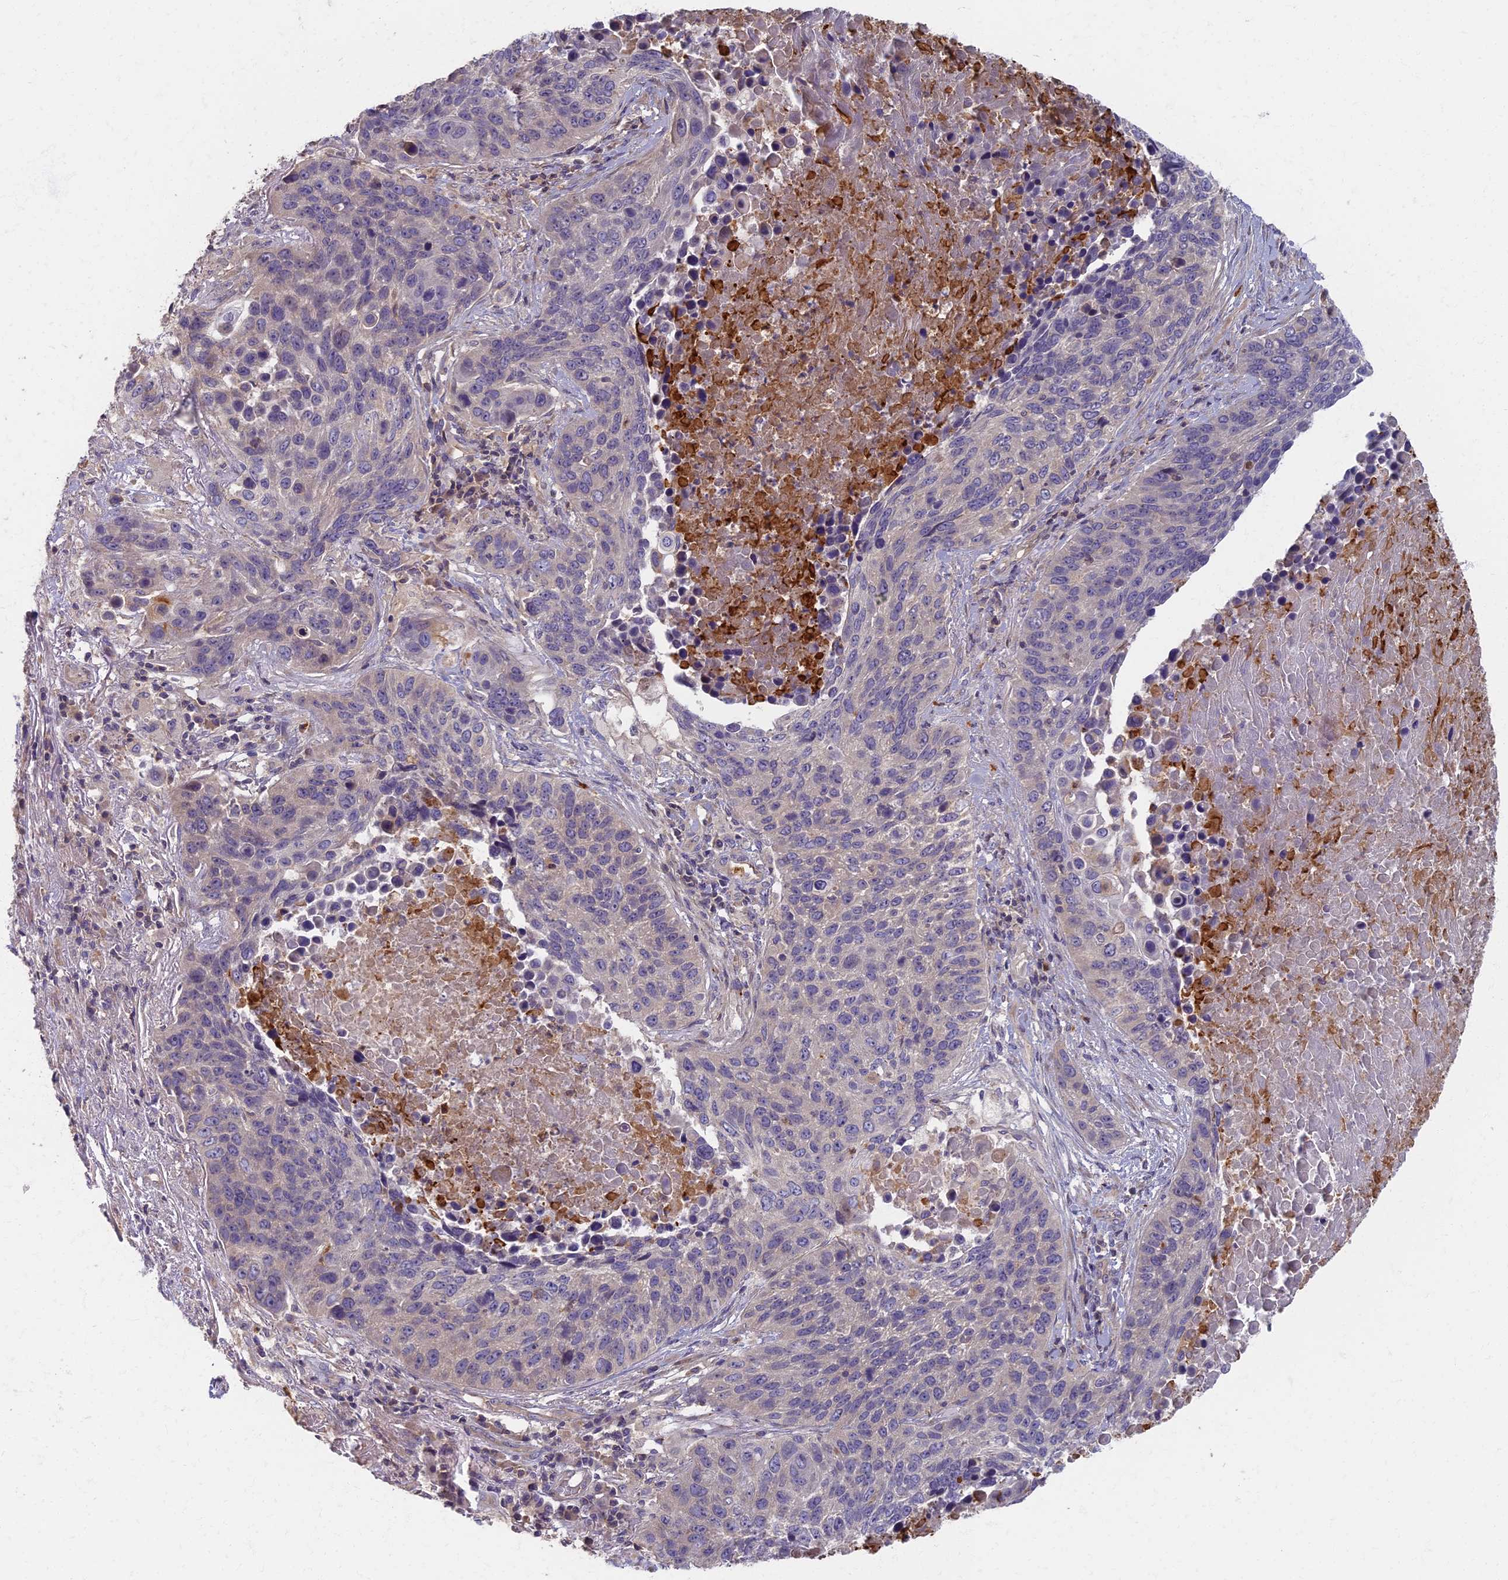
{"staining": {"intensity": "negative", "quantity": "none", "location": "none"}, "tissue": "lung cancer", "cell_type": "Tumor cells", "image_type": "cancer", "snomed": [{"axis": "morphology", "description": "Normal tissue, NOS"}, {"axis": "morphology", "description": "Squamous cell carcinoma, NOS"}, {"axis": "topography", "description": "Lymph node"}, {"axis": "topography", "description": "Lung"}], "caption": "Lung cancer was stained to show a protein in brown. There is no significant staining in tumor cells.", "gene": "AP4E1", "patient": {"sex": "male", "age": 66}}